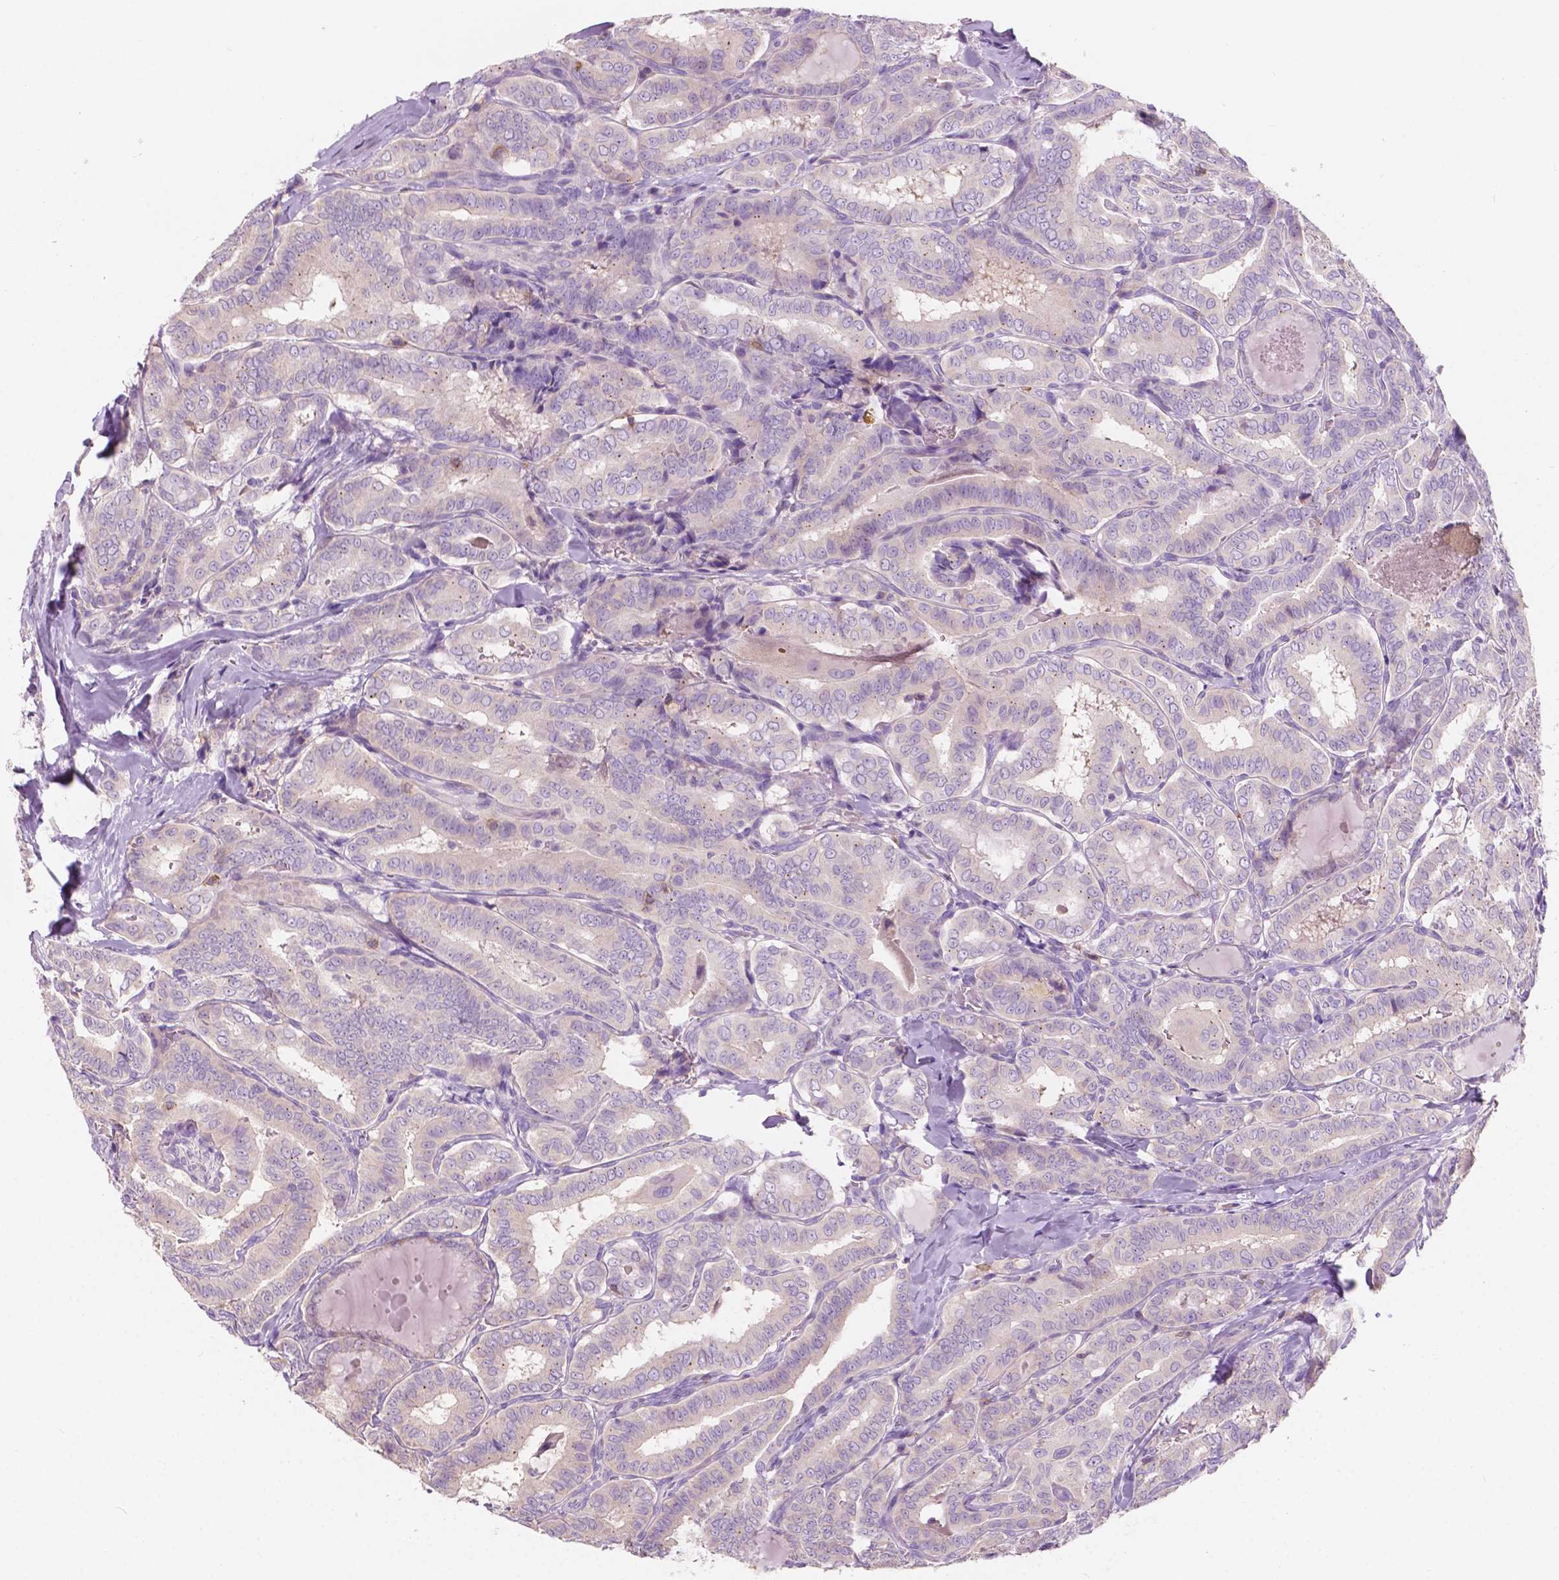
{"staining": {"intensity": "negative", "quantity": "none", "location": "none"}, "tissue": "thyroid cancer", "cell_type": "Tumor cells", "image_type": "cancer", "snomed": [{"axis": "morphology", "description": "Papillary adenocarcinoma, NOS"}, {"axis": "morphology", "description": "Papillary adenoma metastatic"}, {"axis": "topography", "description": "Thyroid gland"}], "caption": "IHC of human thyroid cancer (papillary adenoma metastatic) displays no positivity in tumor cells.", "gene": "SEMA4A", "patient": {"sex": "female", "age": 50}}